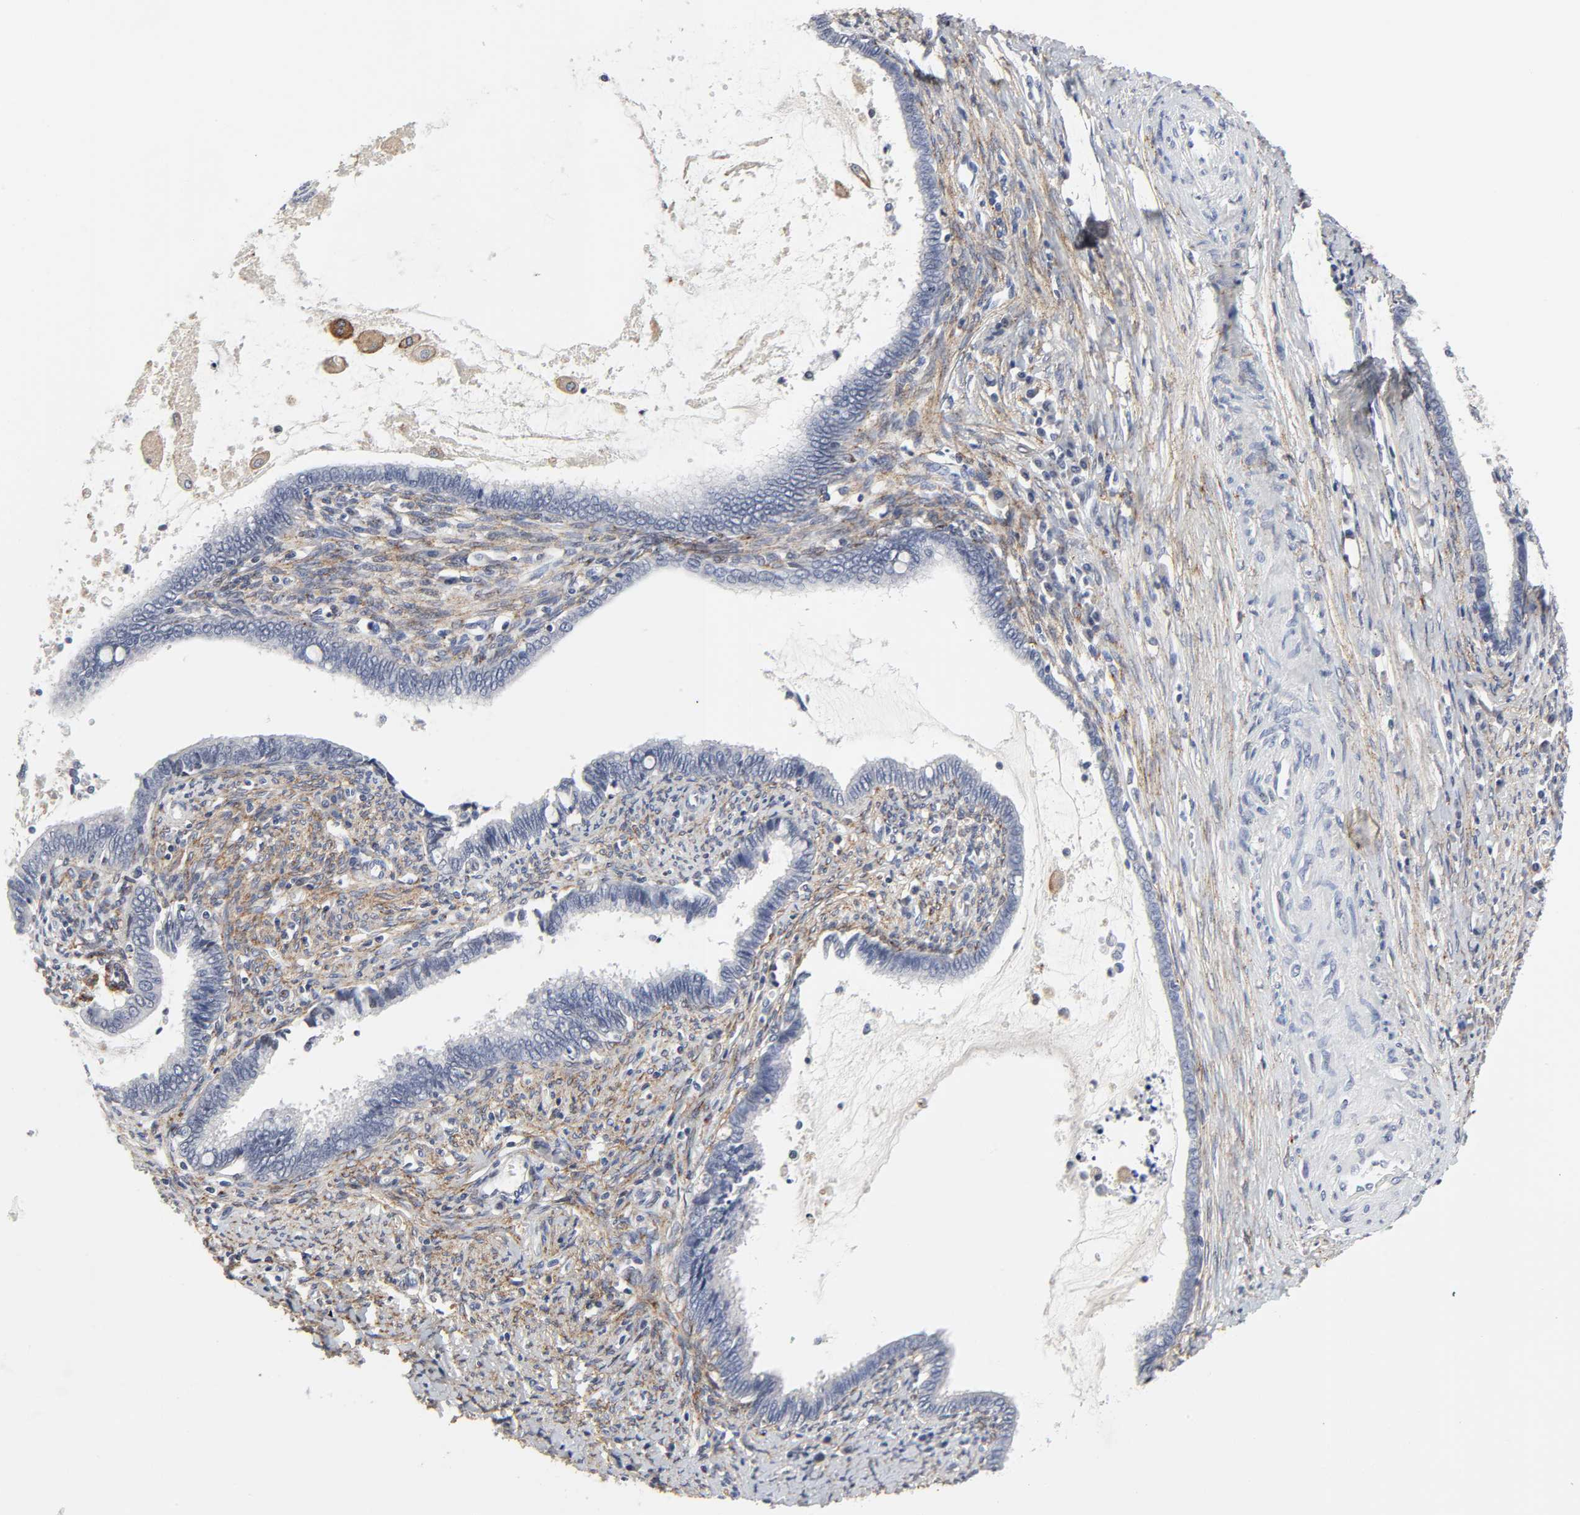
{"staining": {"intensity": "negative", "quantity": "none", "location": "none"}, "tissue": "cervical cancer", "cell_type": "Tumor cells", "image_type": "cancer", "snomed": [{"axis": "morphology", "description": "Adenocarcinoma, NOS"}, {"axis": "topography", "description": "Cervix"}], "caption": "IHC of human cervical adenocarcinoma demonstrates no expression in tumor cells. The staining is performed using DAB brown chromogen with nuclei counter-stained in using hematoxylin.", "gene": "LRP1", "patient": {"sex": "female", "age": 44}}